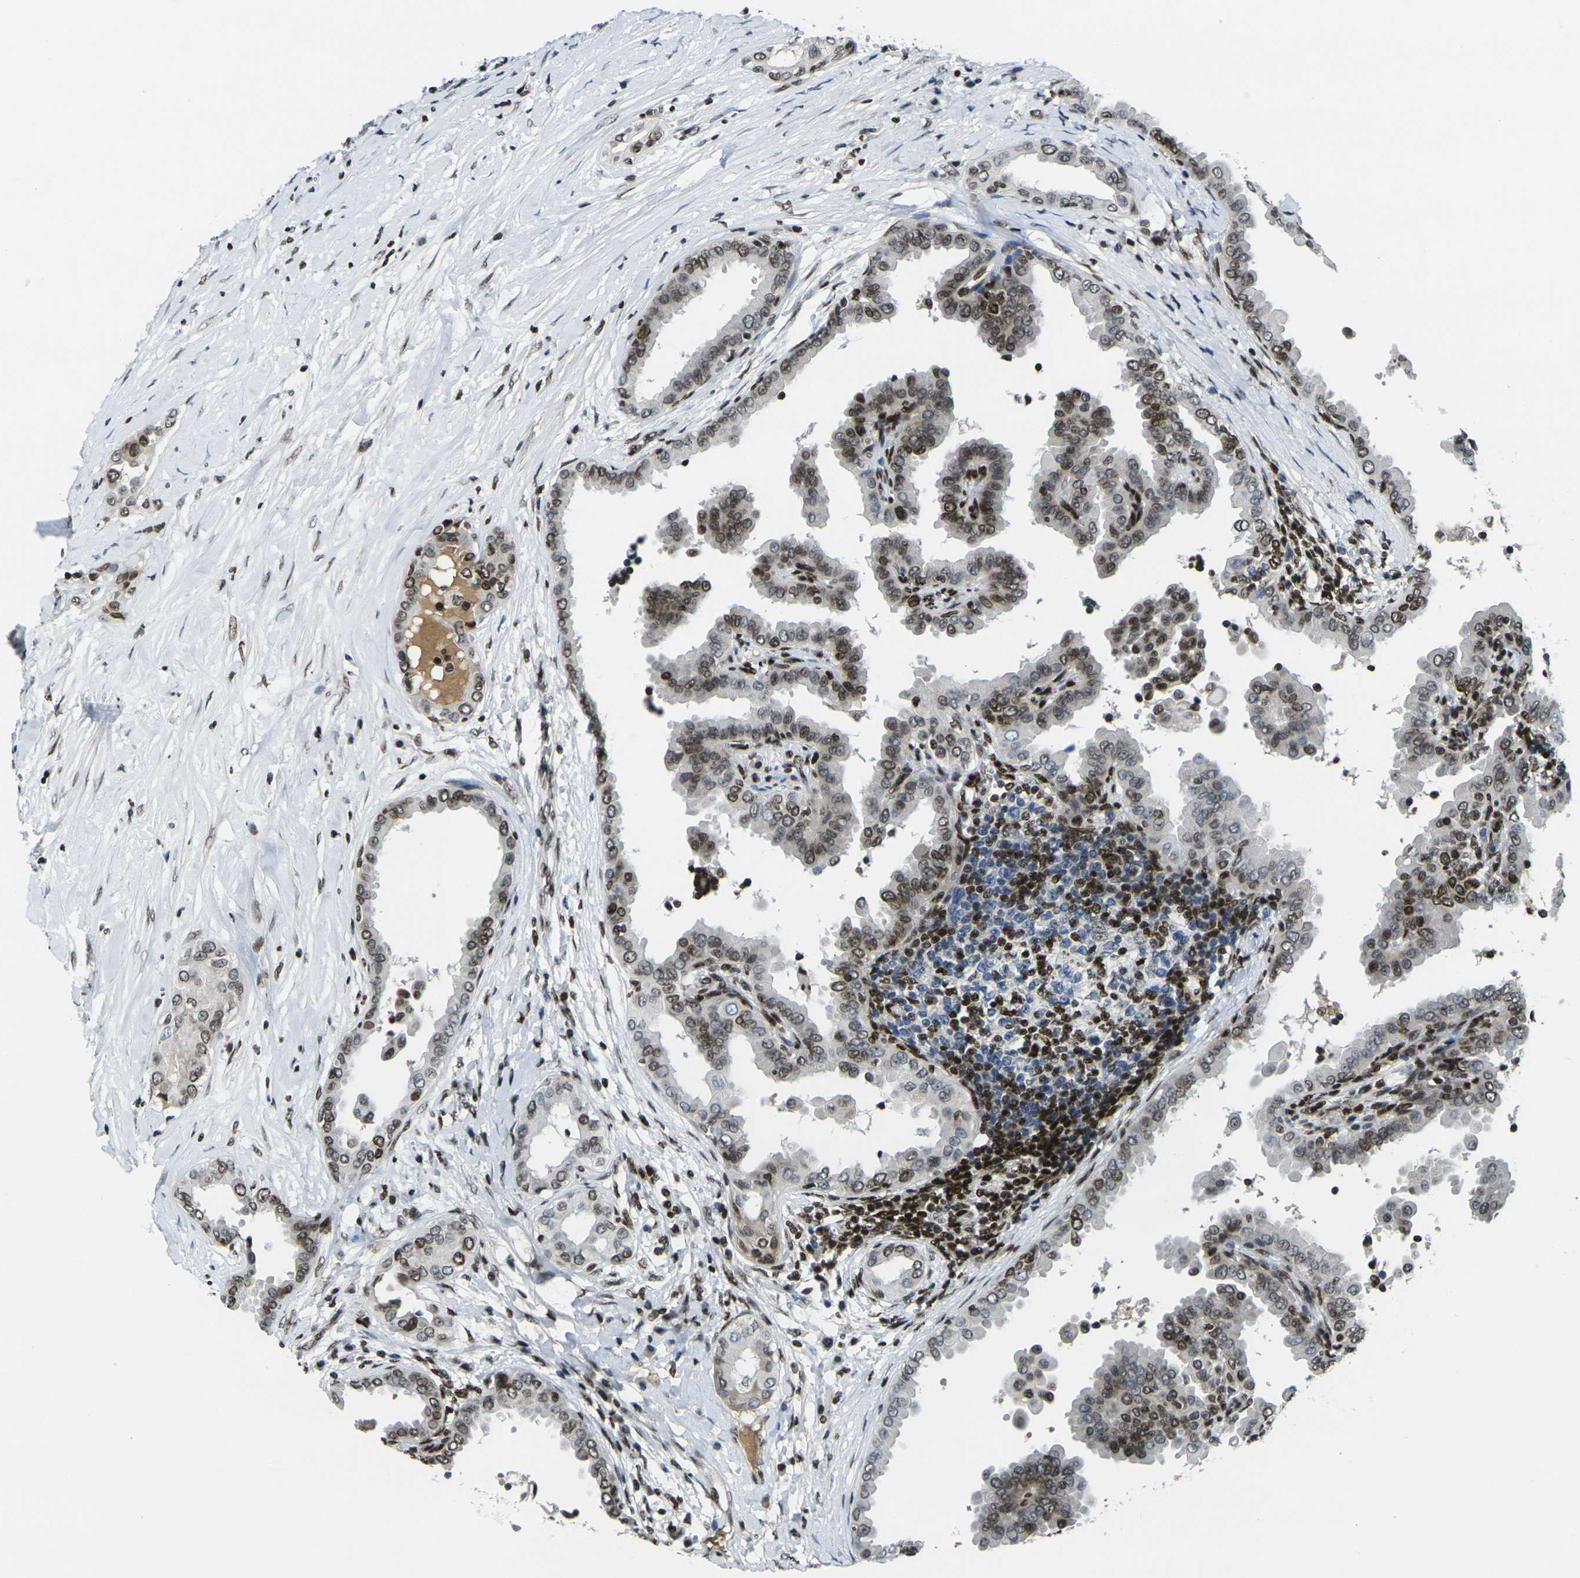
{"staining": {"intensity": "moderate", "quantity": "25%-75%", "location": "nuclear"}, "tissue": "thyroid cancer", "cell_type": "Tumor cells", "image_type": "cancer", "snomed": [{"axis": "morphology", "description": "Papillary adenocarcinoma, NOS"}, {"axis": "topography", "description": "Thyroid gland"}], "caption": "Thyroid cancer (papillary adenocarcinoma) stained with a protein marker reveals moderate staining in tumor cells.", "gene": "H1-10", "patient": {"sex": "male", "age": 33}}